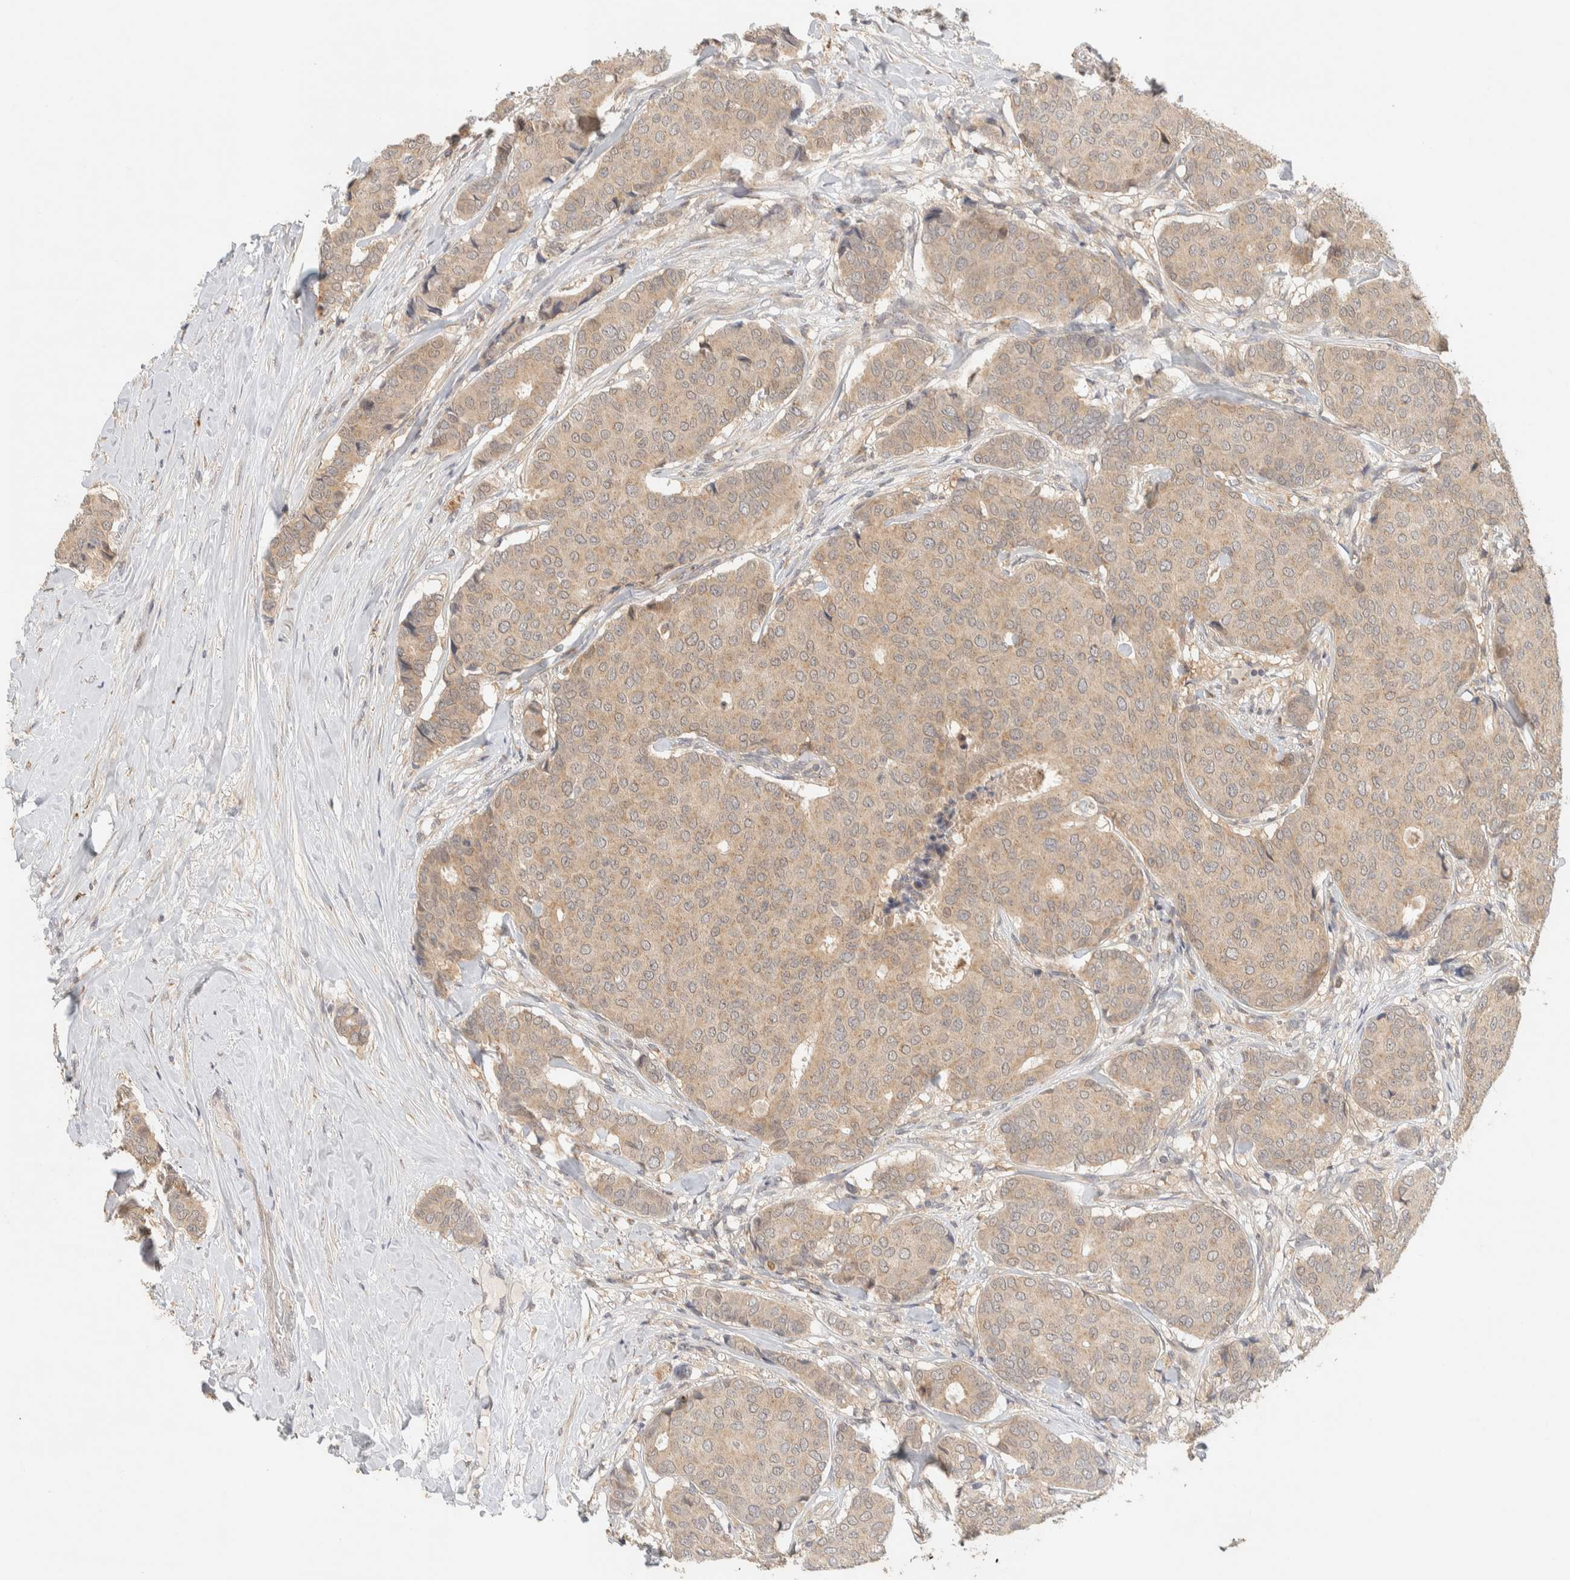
{"staining": {"intensity": "weak", "quantity": ">75%", "location": "cytoplasmic/membranous"}, "tissue": "breast cancer", "cell_type": "Tumor cells", "image_type": "cancer", "snomed": [{"axis": "morphology", "description": "Duct carcinoma"}, {"axis": "topography", "description": "Breast"}], "caption": "Weak cytoplasmic/membranous positivity for a protein is appreciated in approximately >75% of tumor cells of invasive ductal carcinoma (breast) using immunohistochemistry (IHC).", "gene": "ITPA", "patient": {"sex": "female", "age": 75}}